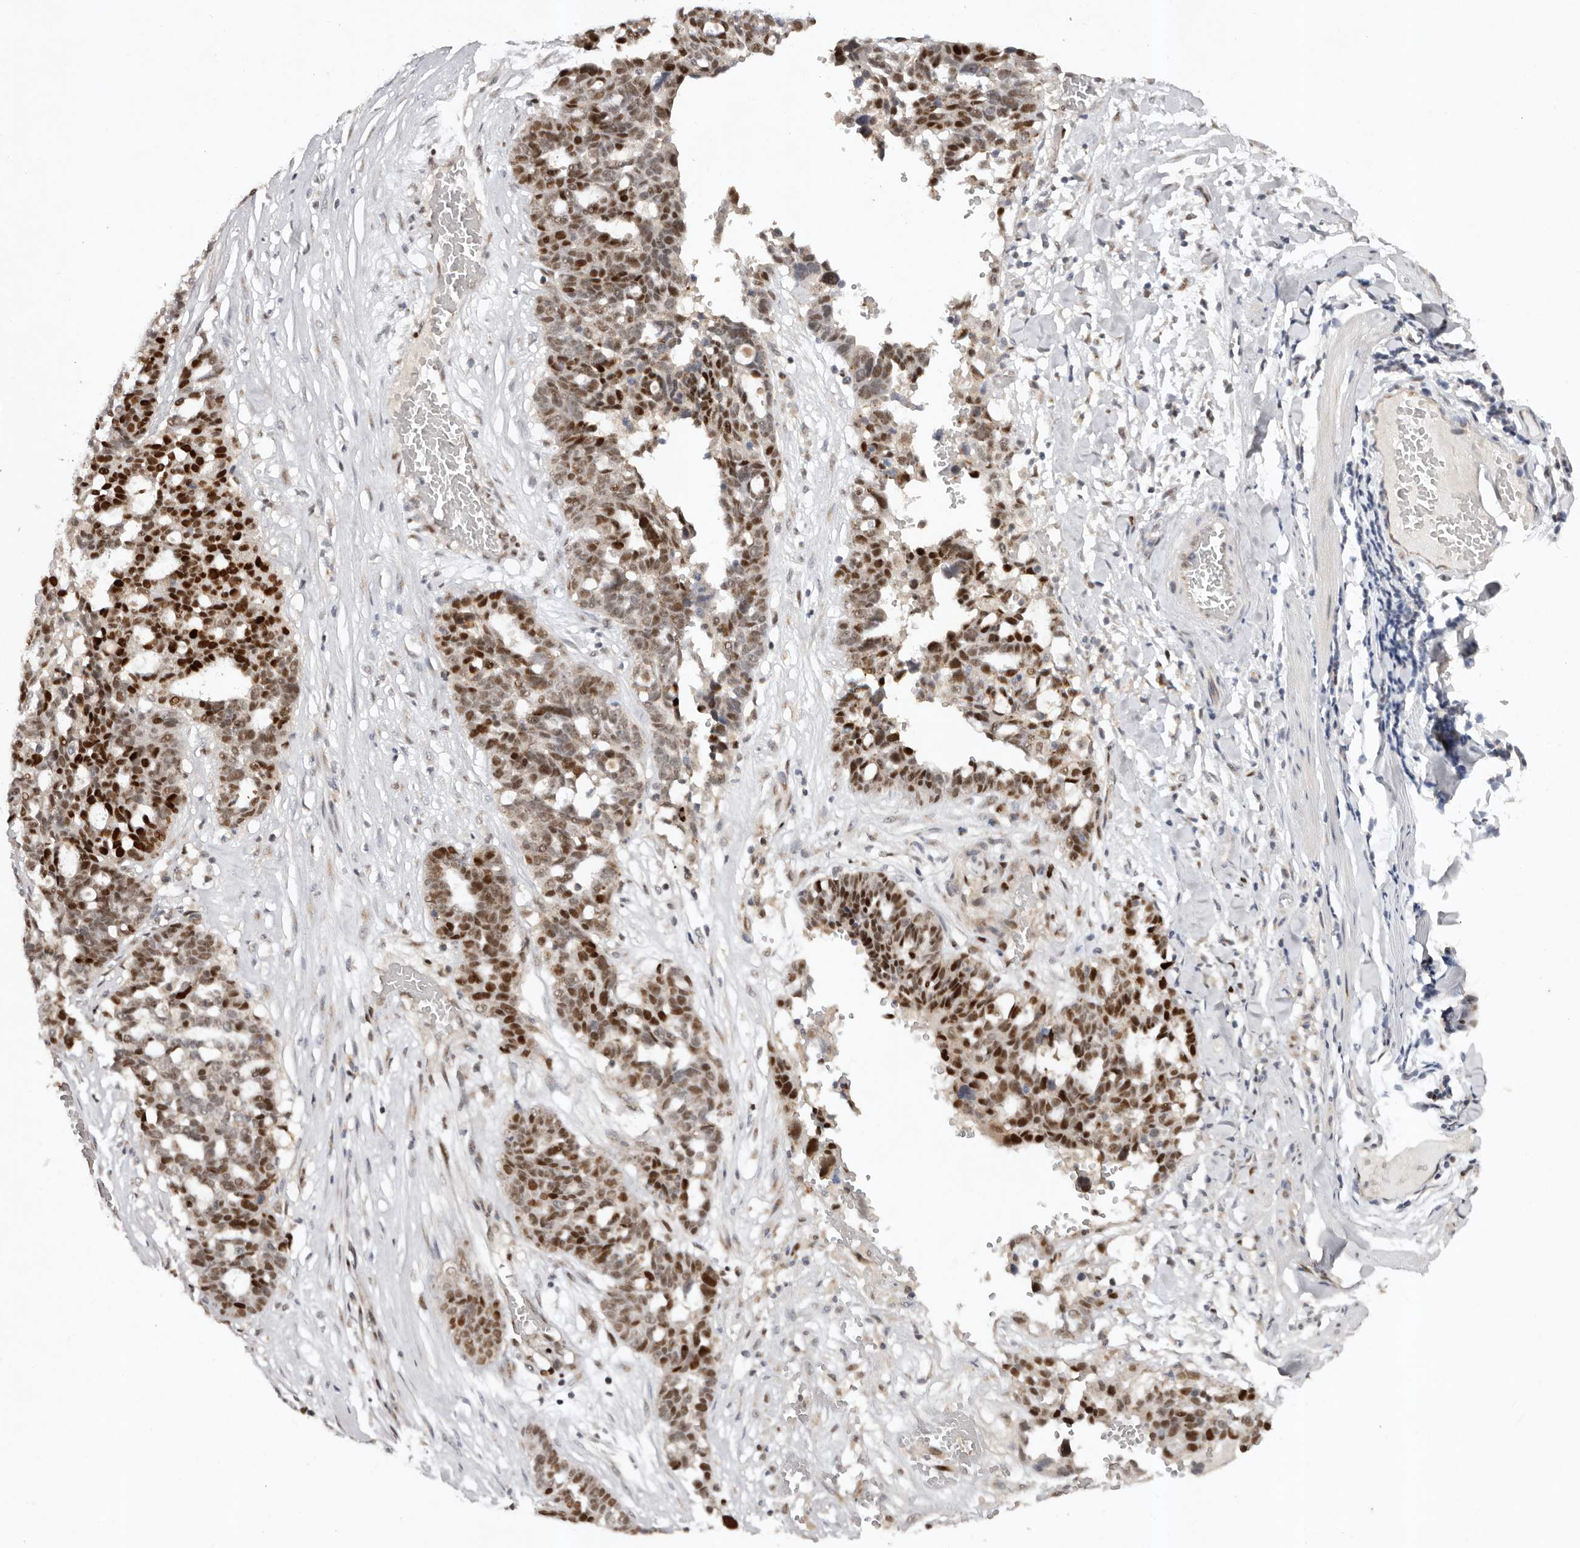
{"staining": {"intensity": "strong", "quantity": "25%-75%", "location": "nuclear"}, "tissue": "ovarian cancer", "cell_type": "Tumor cells", "image_type": "cancer", "snomed": [{"axis": "morphology", "description": "Cystadenocarcinoma, serous, NOS"}, {"axis": "topography", "description": "Ovary"}], "caption": "A histopathology image of serous cystadenocarcinoma (ovarian) stained for a protein demonstrates strong nuclear brown staining in tumor cells.", "gene": "KLF7", "patient": {"sex": "female", "age": 59}}